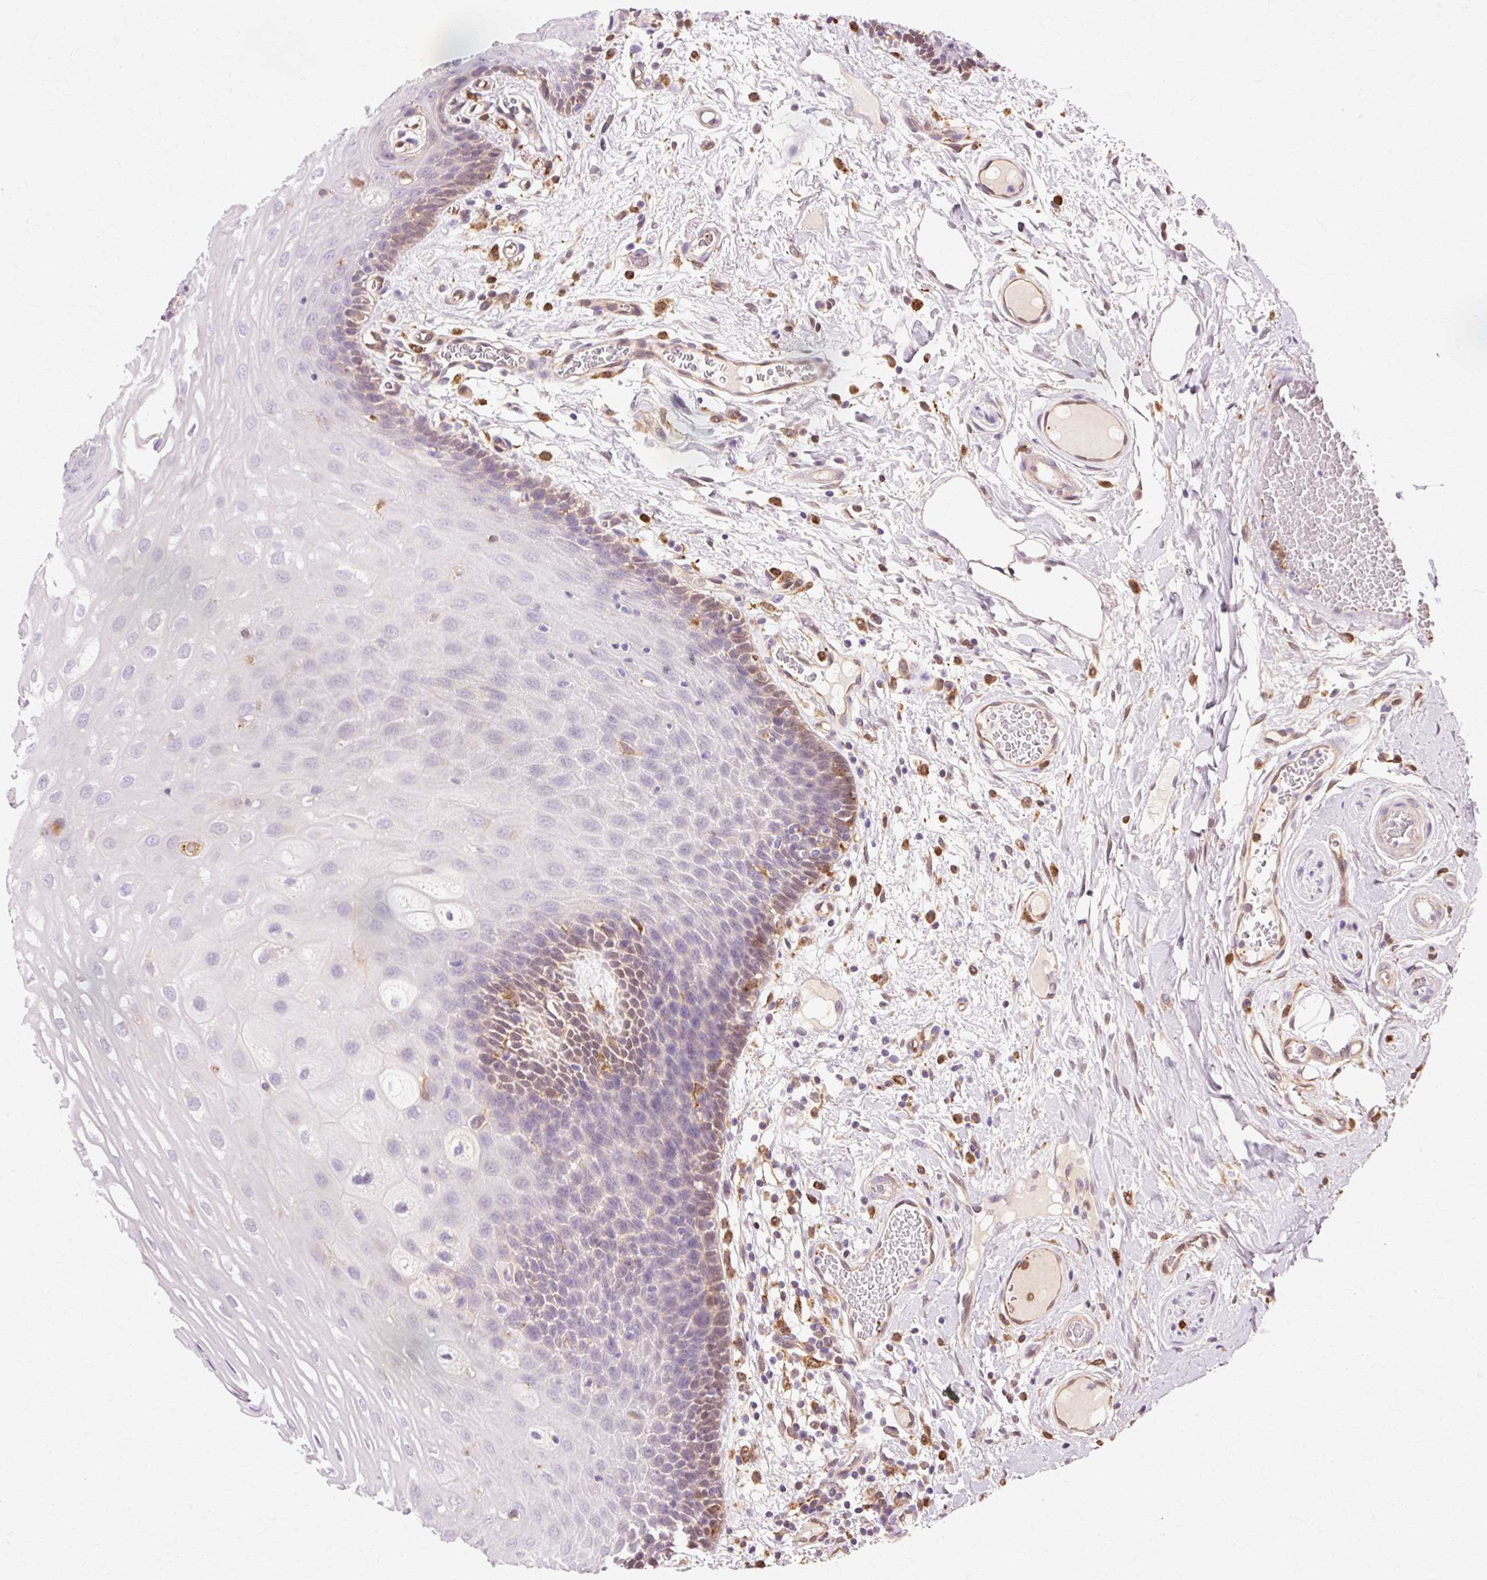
{"staining": {"intensity": "moderate", "quantity": "<25%", "location": "cytoplasmic/membranous"}, "tissue": "oral mucosa", "cell_type": "Squamous epithelial cells", "image_type": "normal", "snomed": [{"axis": "morphology", "description": "Normal tissue, NOS"}, {"axis": "topography", "description": "Oral tissue"}, {"axis": "topography", "description": "Tounge, NOS"}], "caption": "This histopathology image demonstrates unremarkable oral mucosa stained with IHC to label a protein in brown. The cytoplasmic/membranous of squamous epithelial cells show moderate positivity for the protein. Nuclei are counter-stained blue.", "gene": "GPX1", "patient": {"sex": "female", "age": 60}}